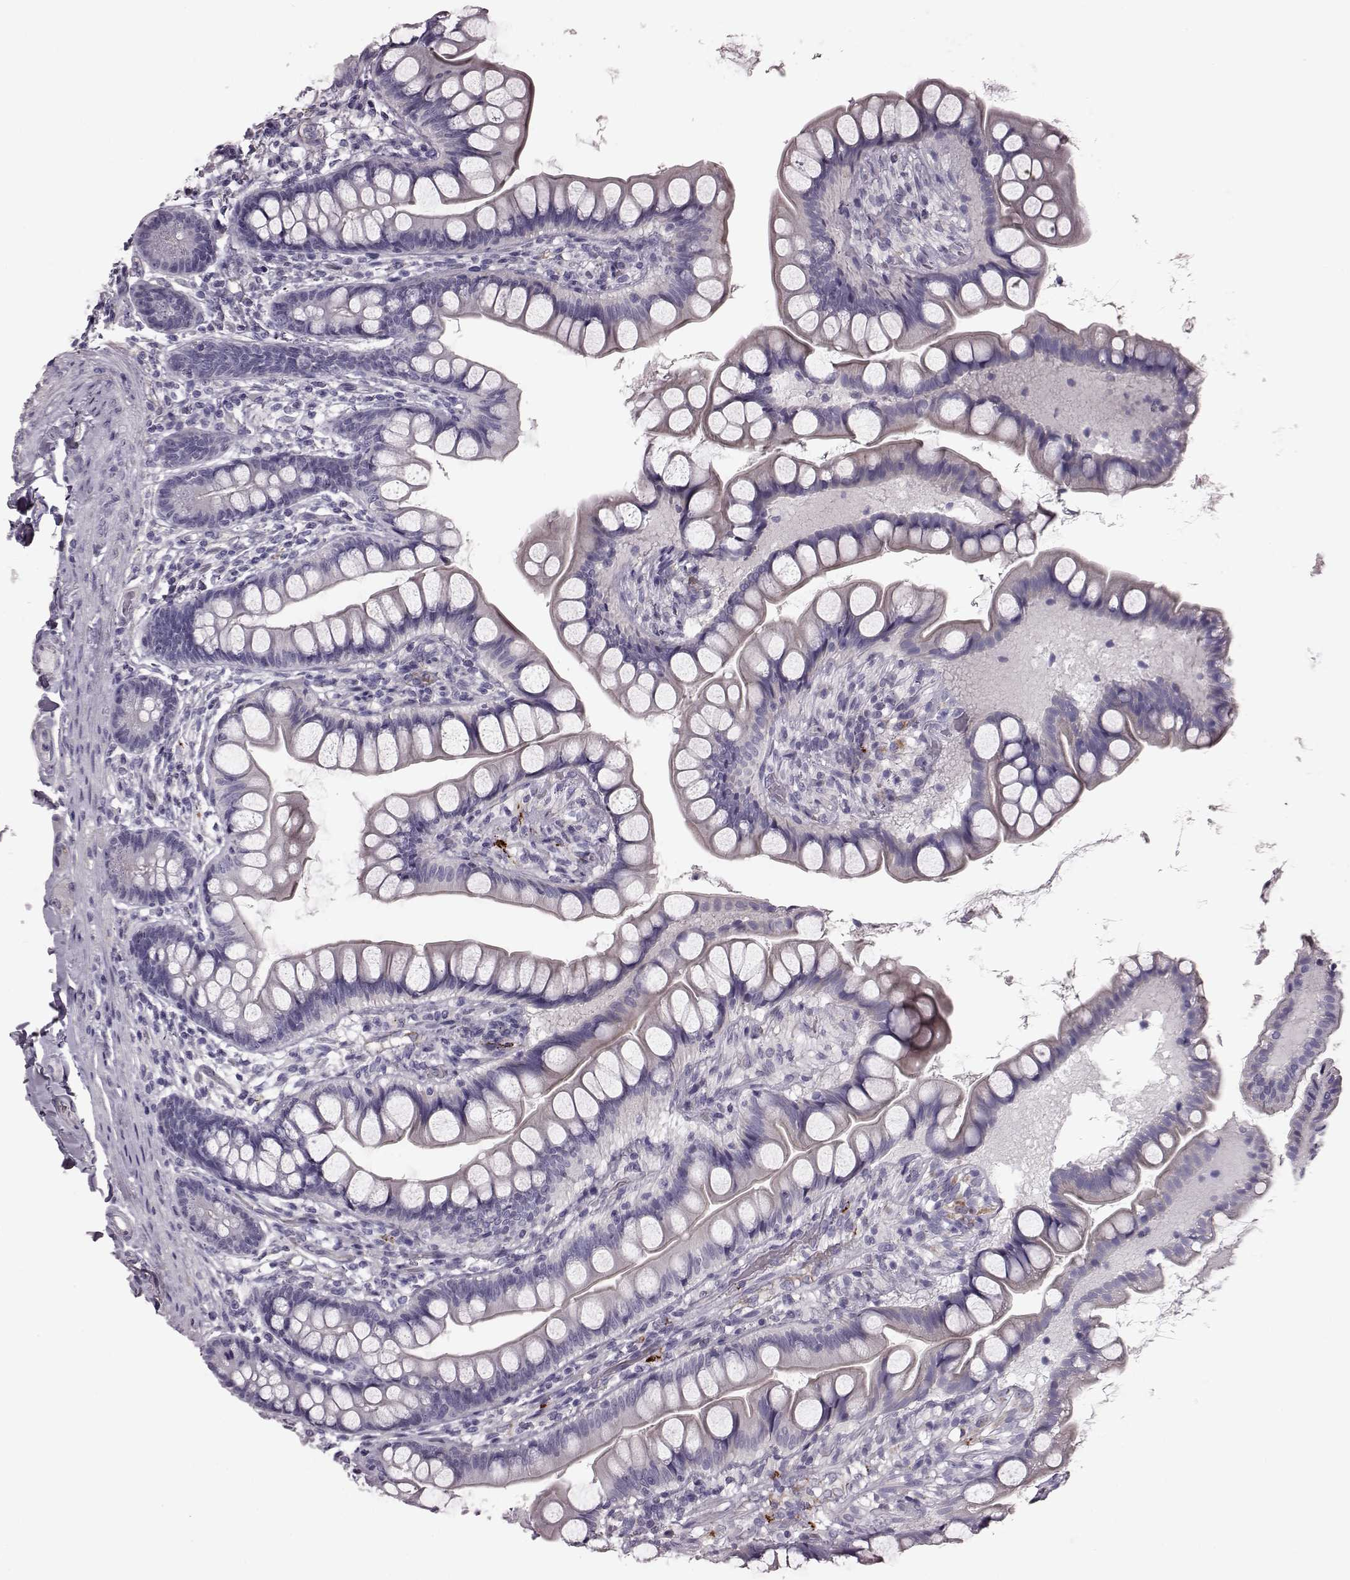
{"staining": {"intensity": "negative", "quantity": "none", "location": "none"}, "tissue": "small intestine", "cell_type": "Glandular cells", "image_type": "normal", "snomed": [{"axis": "morphology", "description": "Normal tissue, NOS"}, {"axis": "topography", "description": "Small intestine"}], "caption": "Glandular cells show no significant staining in unremarkable small intestine.", "gene": "SNTG1", "patient": {"sex": "male", "age": 70}}